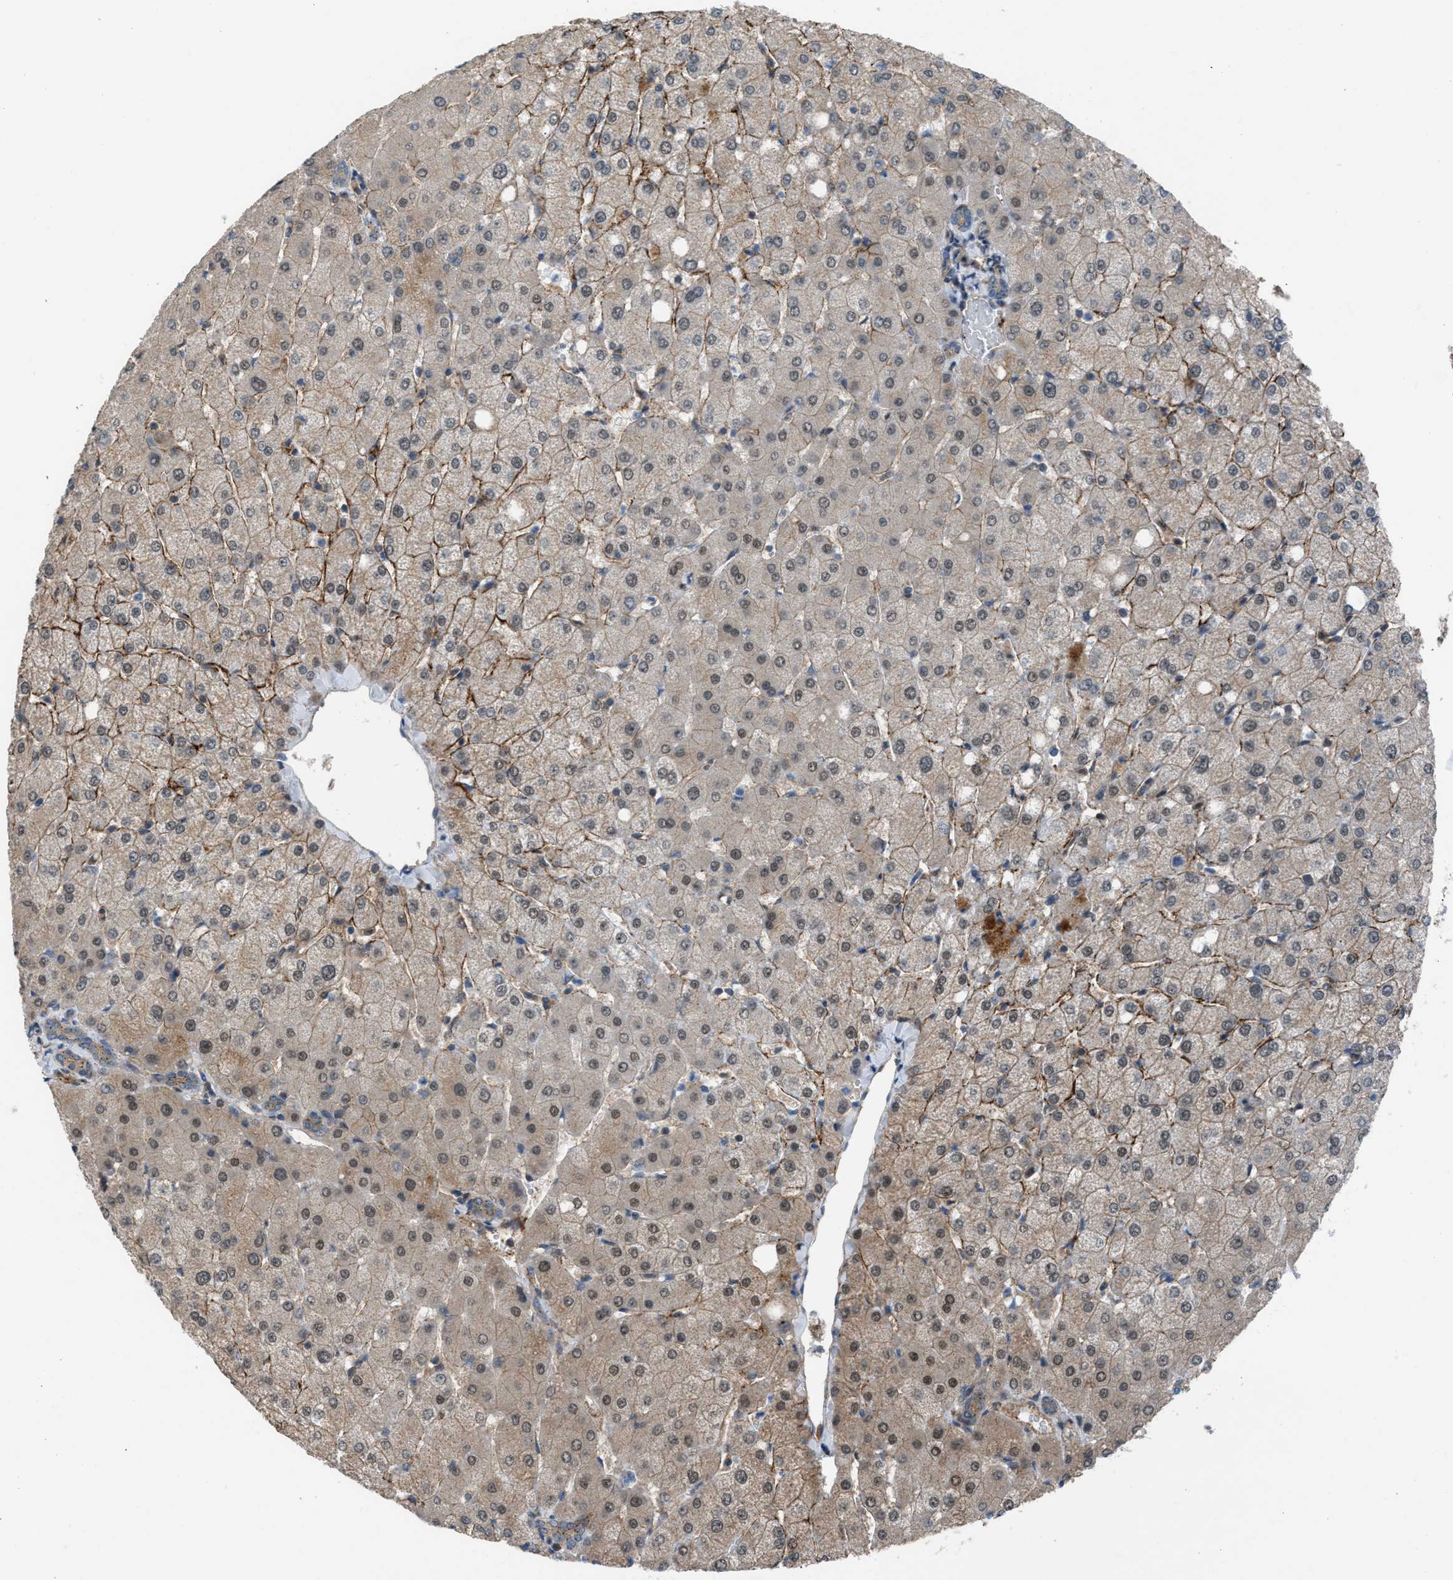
{"staining": {"intensity": "negative", "quantity": "none", "location": "none"}, "tissue": "liver", "cell_type": "Cholangiocytes", "image_type": "normal", "snomed": [{"axis": "morphology", "description": "Normal tissue, NOS"}, {"axis": "topography", "description": "Liver"}], "caption": "Immunohistochemistry (IHC) image of normal liver: human liver stained with DAB (3,3'-diaminobenzidine) shows no significant protein positivity in cholangiocytes.", "gene": "CRTC1", "patient": {"sex": "female", "age": 54}}